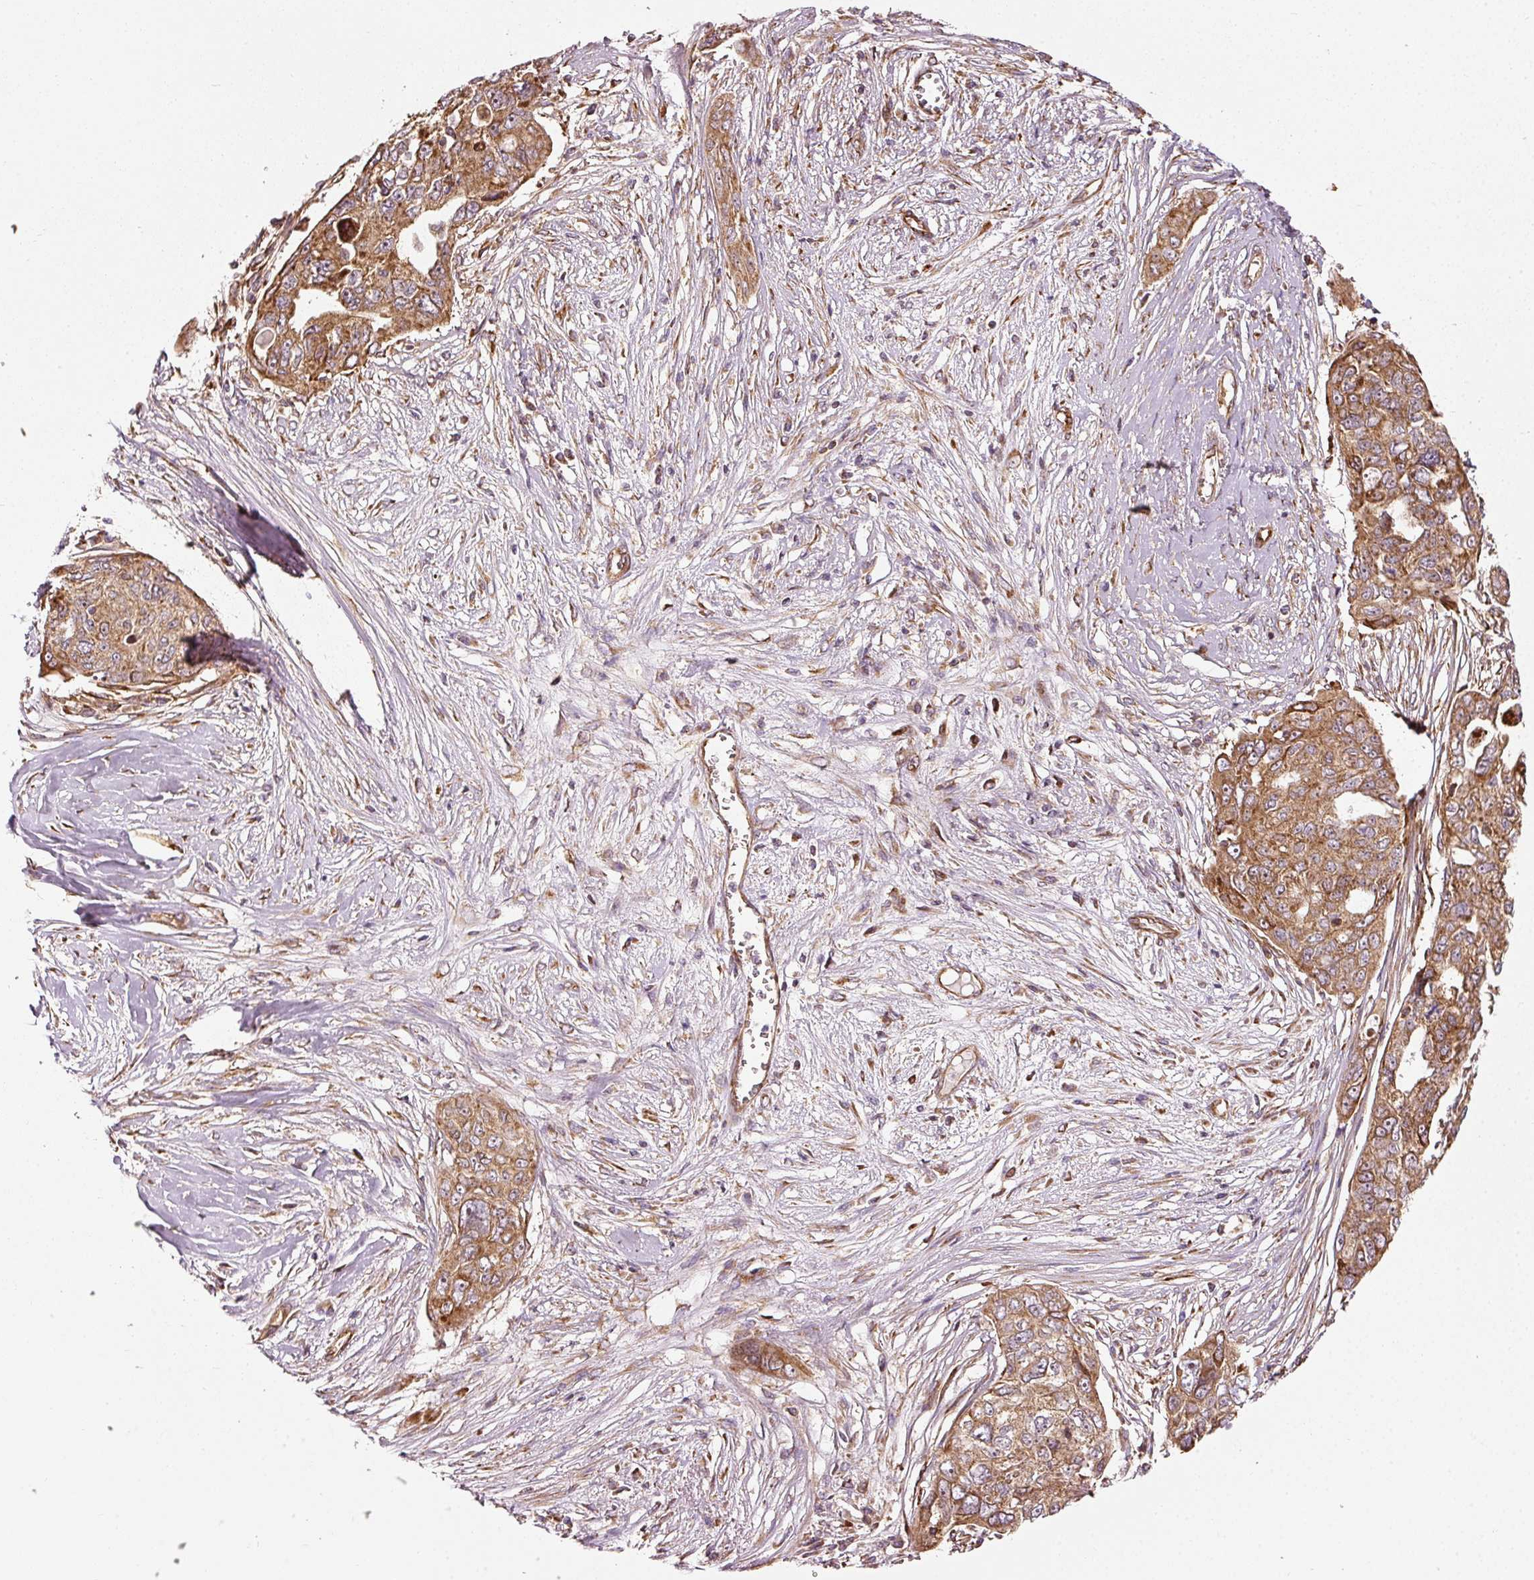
{"staining": {"intensity": "moderate", "quantity": ">75%", "location": "cytoplasmic/membranous"}, "tissue": "ovarian cancer", "cell_type": "Tumor cells", "image_type": "cancer", "snomed": [{"axis": "morphology", "description": "Carcinoma, endometroid"}, {"axis": "topography", "description": "Ovary"}], "caption": "Ovarian cancer (endometroid carcinoma) stained with a protein marker demonstrates moderate staining in tumor cells.", "gene": "ISCU", "patient": {"sex": "female", "age": 70}}